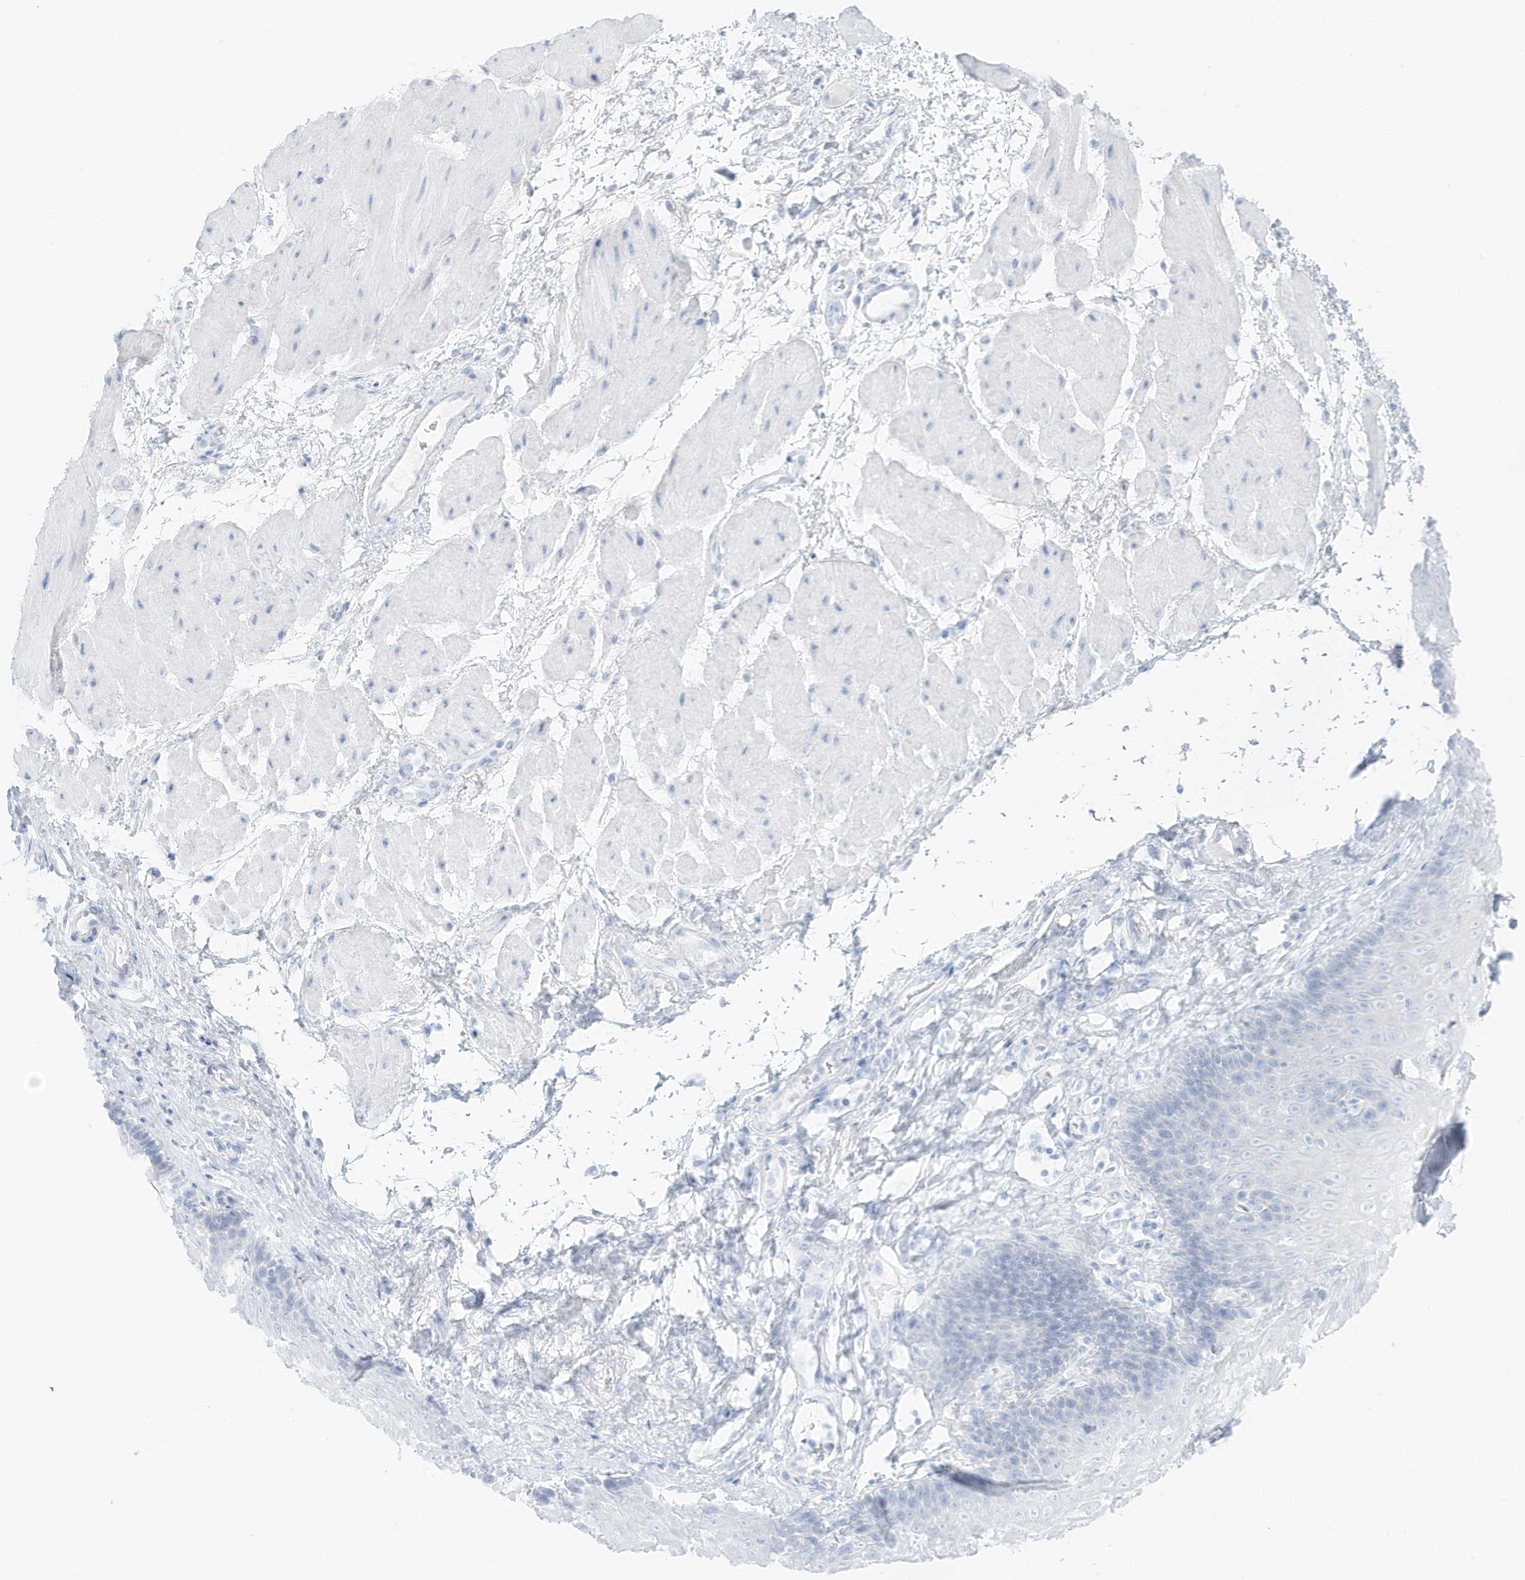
{"staining": {"intensity": "negative", "quantity": "none", "location": "none"}, "tissue": "esophagus", "cell_type": "Squamous epithelial cells", "image_type": "normal", "snomed": [{"axis": "morphology", "description": "Normal tissue, NOS"}, {"axis": "topography", "description": "Esophagus"}], "caption": "High magnification brightfield microscopy of unremarkable esophagus stained with DAB (3,3'-diaminobenzidine) (brown) and counterstained with hematoxylin (blue): squamous epithelial cells show no significant staining. (DAB (3,3'-diaminobenzidine) IHC with hematoxylin counter stain).", "gene": "SLC22A13", "patient": {"sex": "female", "age": 66}}